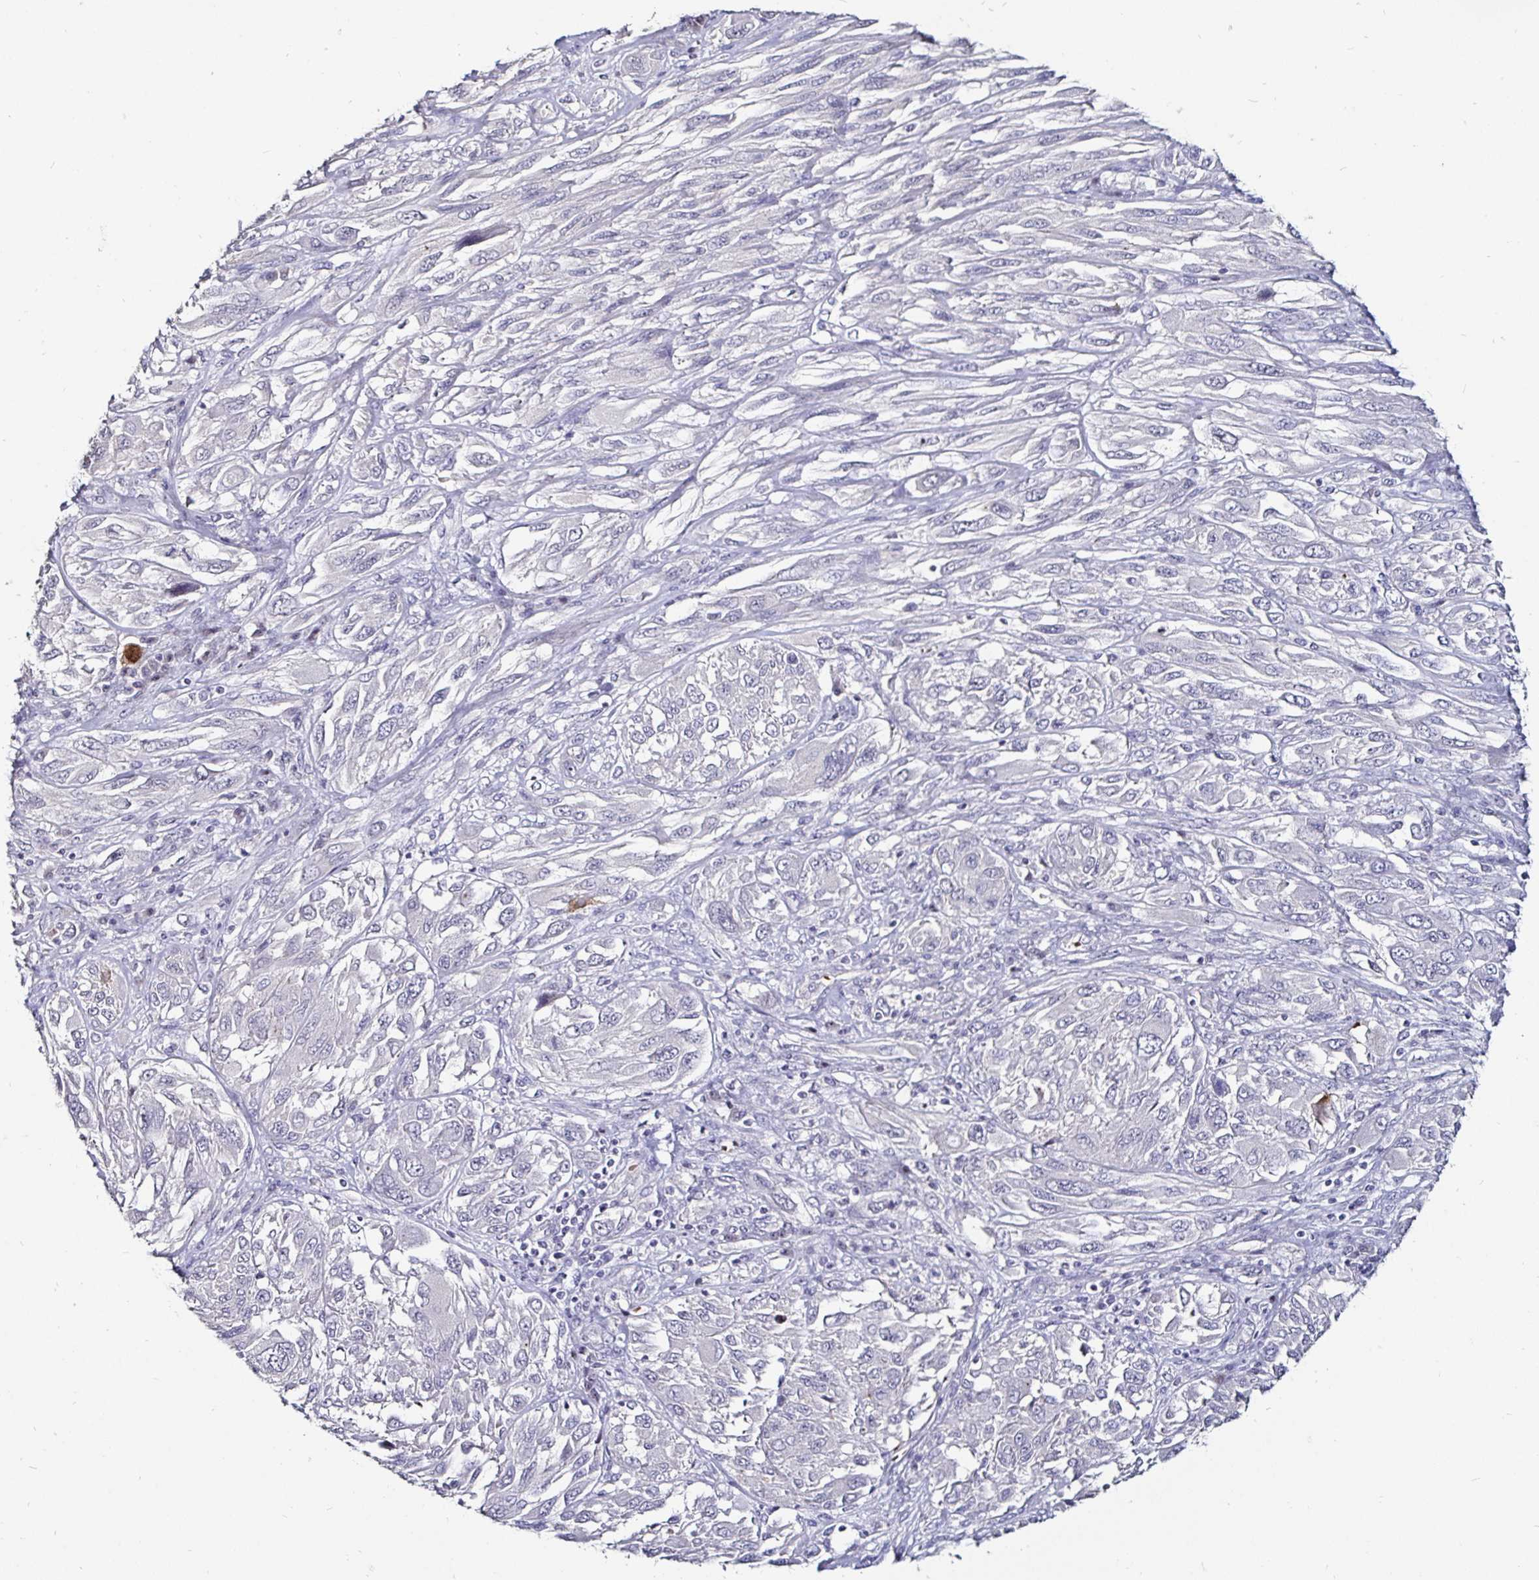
{"staining": {"intensity": "negative", "quantity": "none", "location": "none"}, "tissue": "melanoma", "cell_type": "Tumor cells", "image_type": "cancer", "snomed": [{"axis": "morphology", "description": "Malignant melanoma, NOS"}, {"axis": "topography", "description": "Skin"}], "caption": "The micrograph demonstrates no staining of tumor cells in melanoma.", "gene": "FAIM2", "patient": {"sex": "female", "age": 91}}